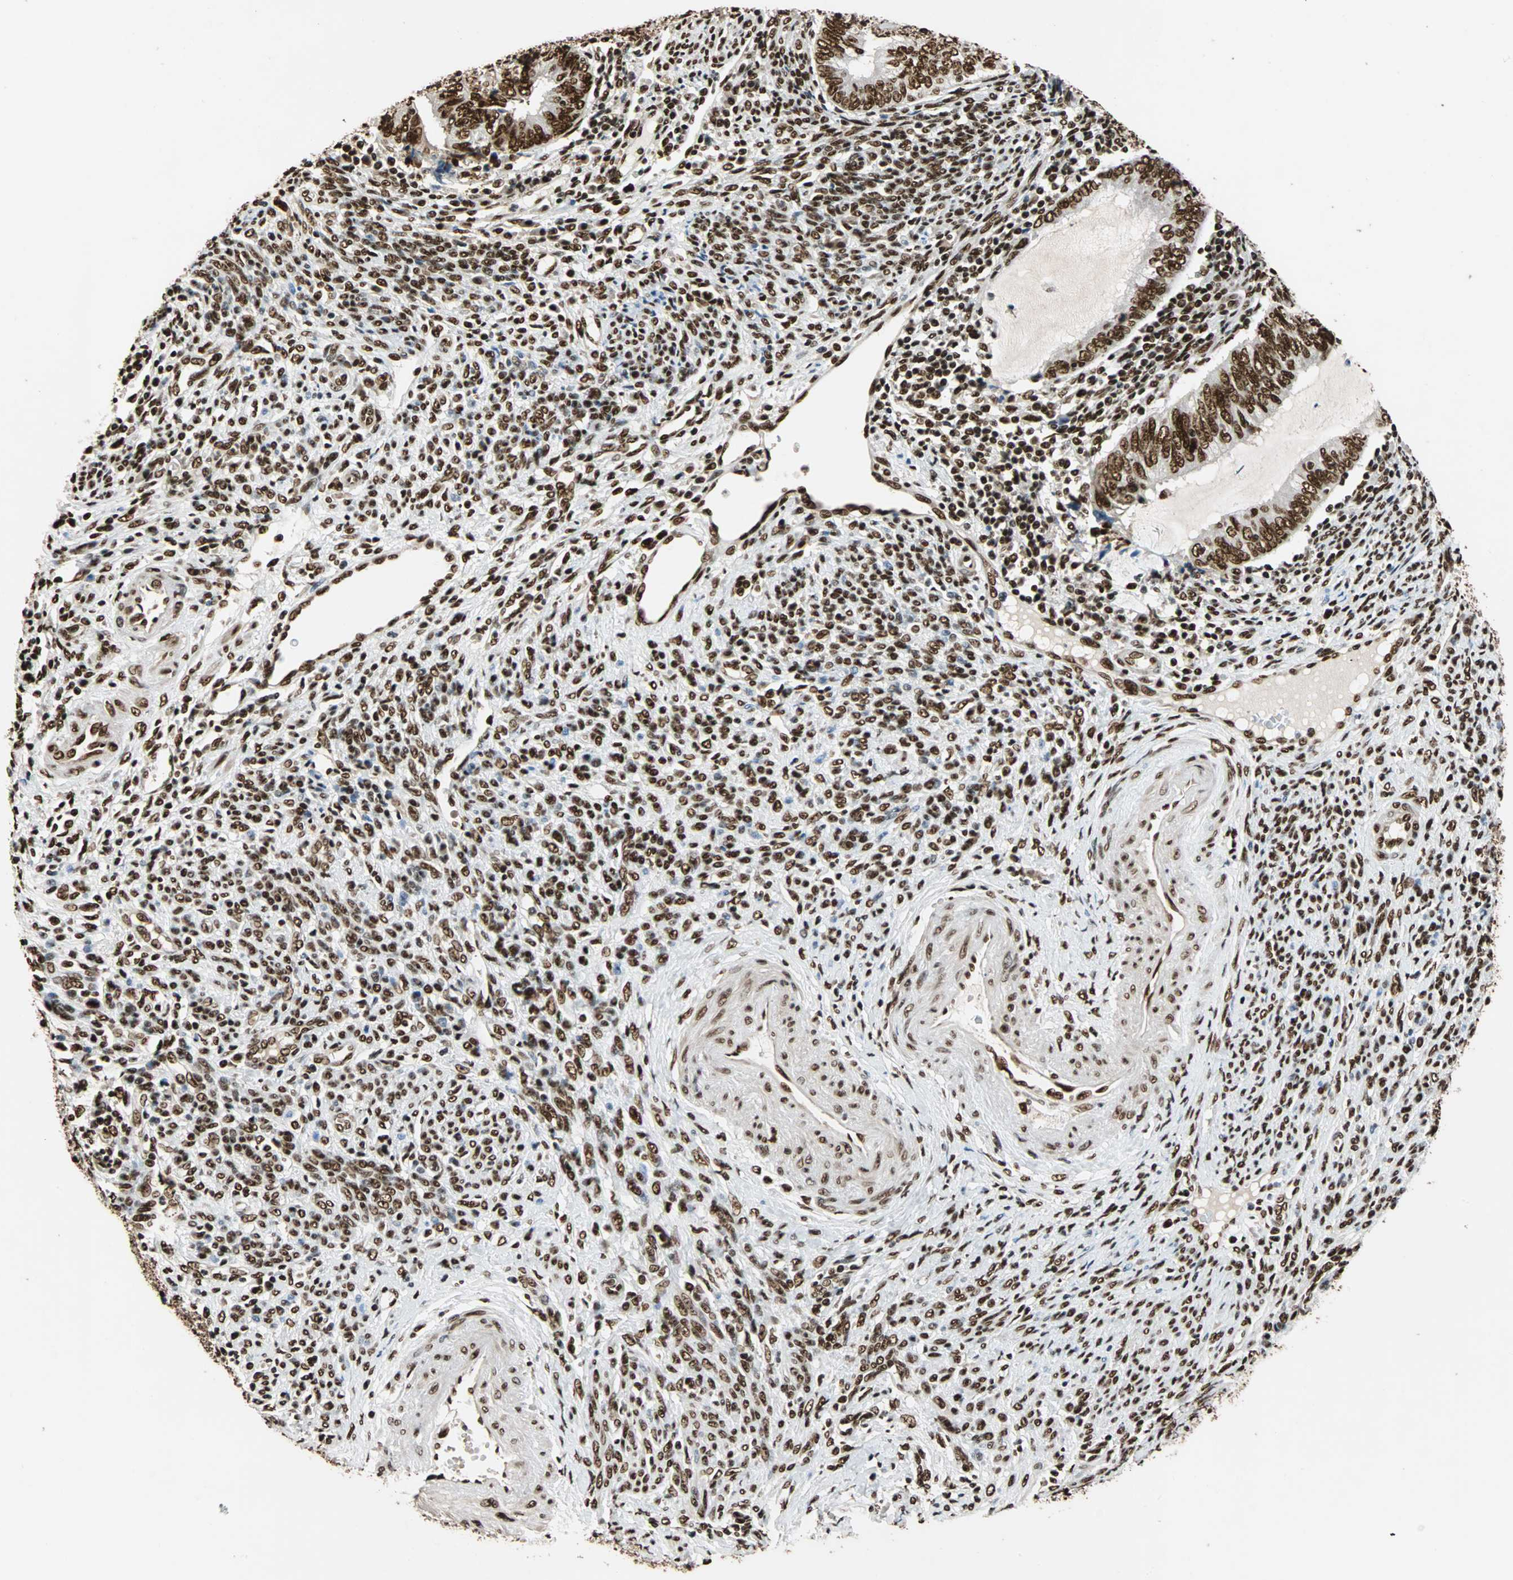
{"staining": {"intensity": "strong", "quantity": ">75%", "location": "nuclear"}, "tissue": "endometrial cancer", "cell_type": "Tumor cells", "image_type": "cancer", "snomed": [{"axis": "morphology", "description": "Adenocarcinoma, NOS"}, {"axis": "topography", "description": "Uterus"}, {"axis": "topography", "description": "Endometrium"}], "caption": "Immunohistochemistry micrograph of human endometrial adenocarcinoma stained for a protein (brown), which exhibits high levels of strong nuclear expression in approximately >75% of tumor cells.", "gene": "ILF2", "patient": {"sex": "female", "age": 70}}